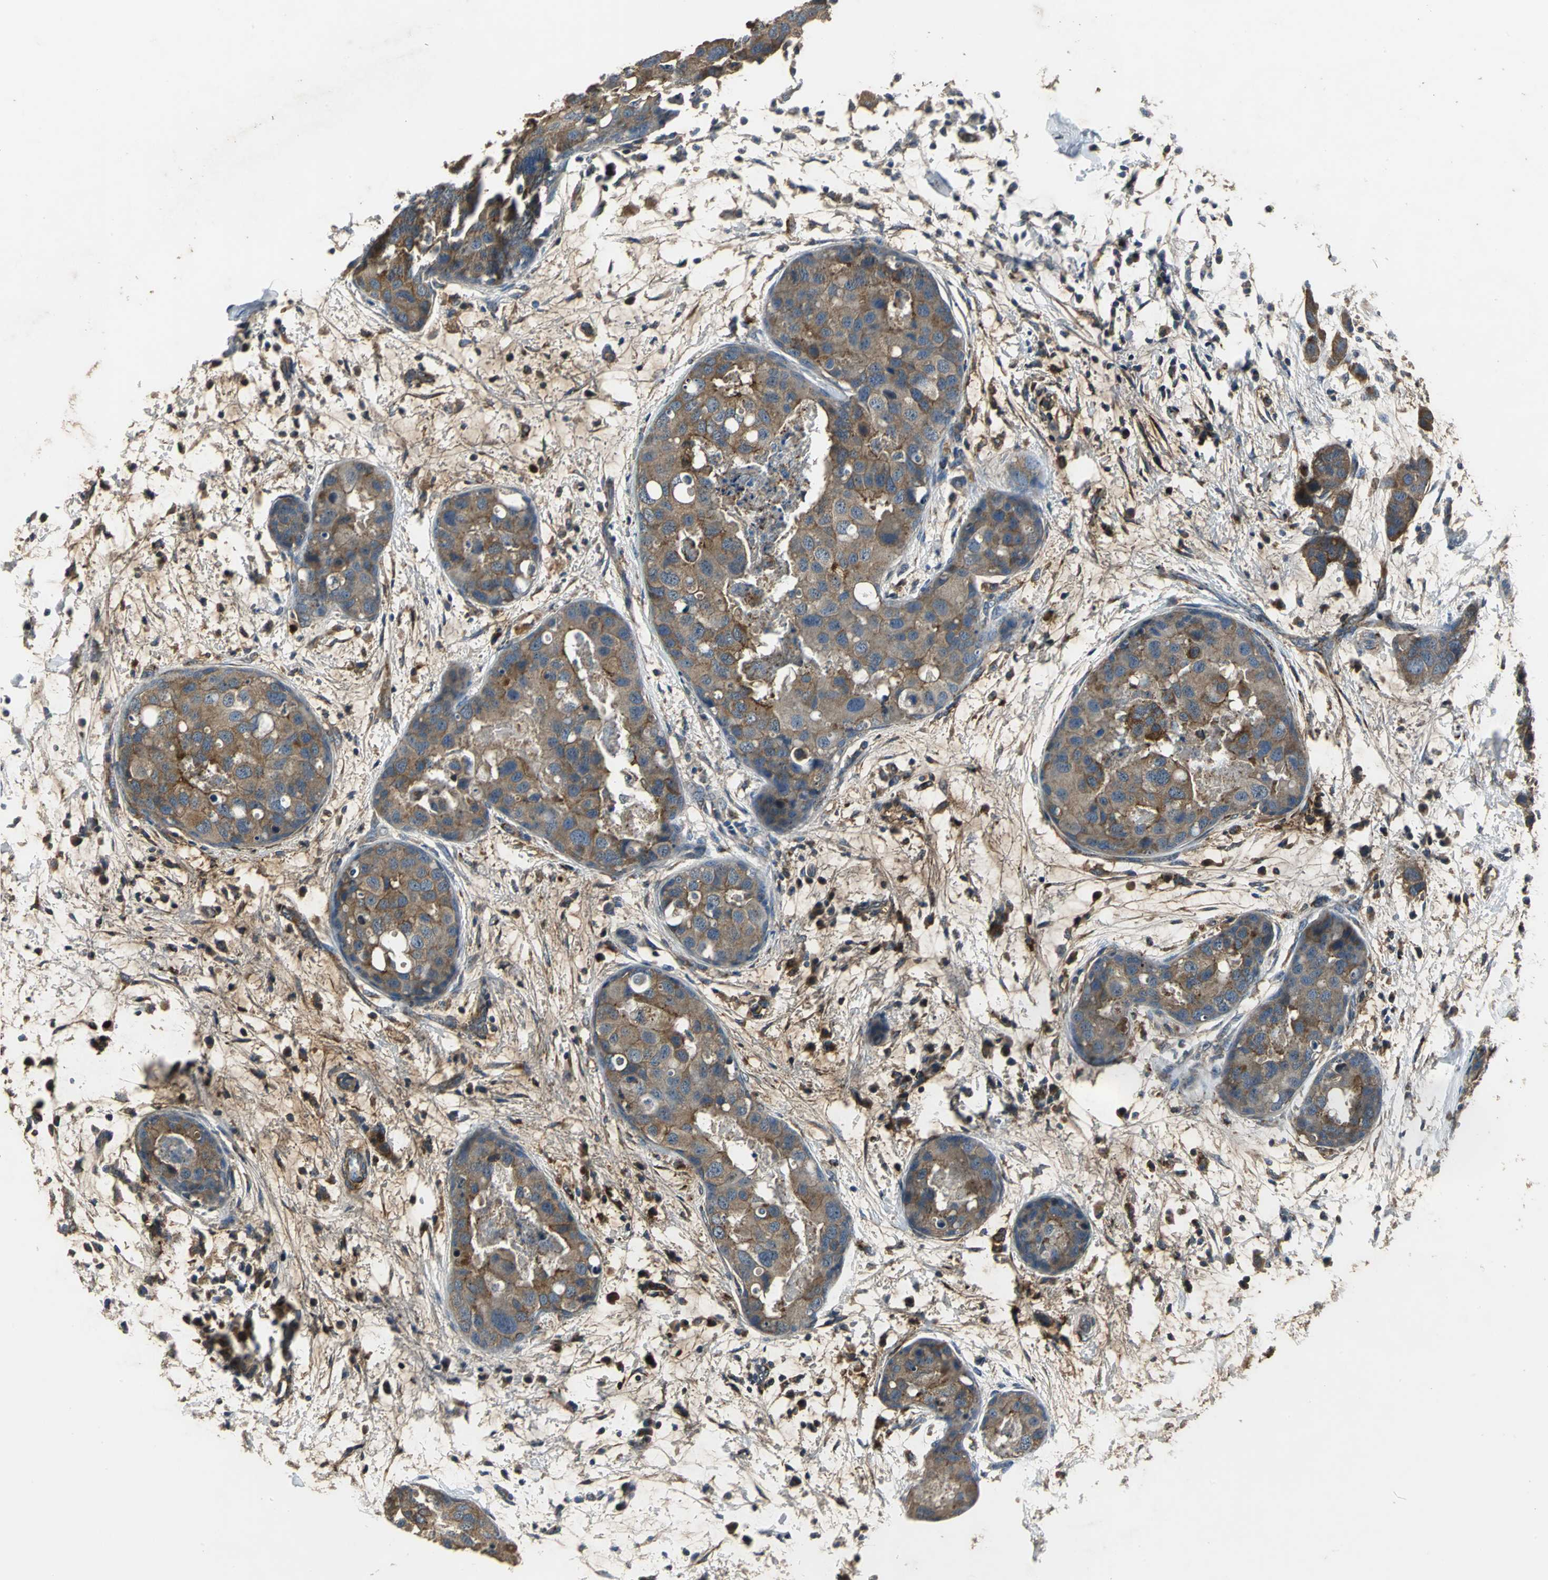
{"staining": {"intensity": "strong", "quantity": ">75%", "location": "cytoplasmic/membranous"}, "tissue": "breast cancer", "cell_type": "Tumor cells", "image_type": "cancer", "snomed": [{"axis": "morphology", "description": "Normal tissue, NOS"}, {"axis": "morphology", "description": "Duct carcinoma"}, {"axis": "topography", "description": "Breast"}], "caption": "About >75% of tumor cells in breast cancer show strong cytoplasmic/membranous protein expression as visualized by brown immunohistochemical staining.", "gene": "OCLN", "patient": {"sex": "female", "age": 50}}